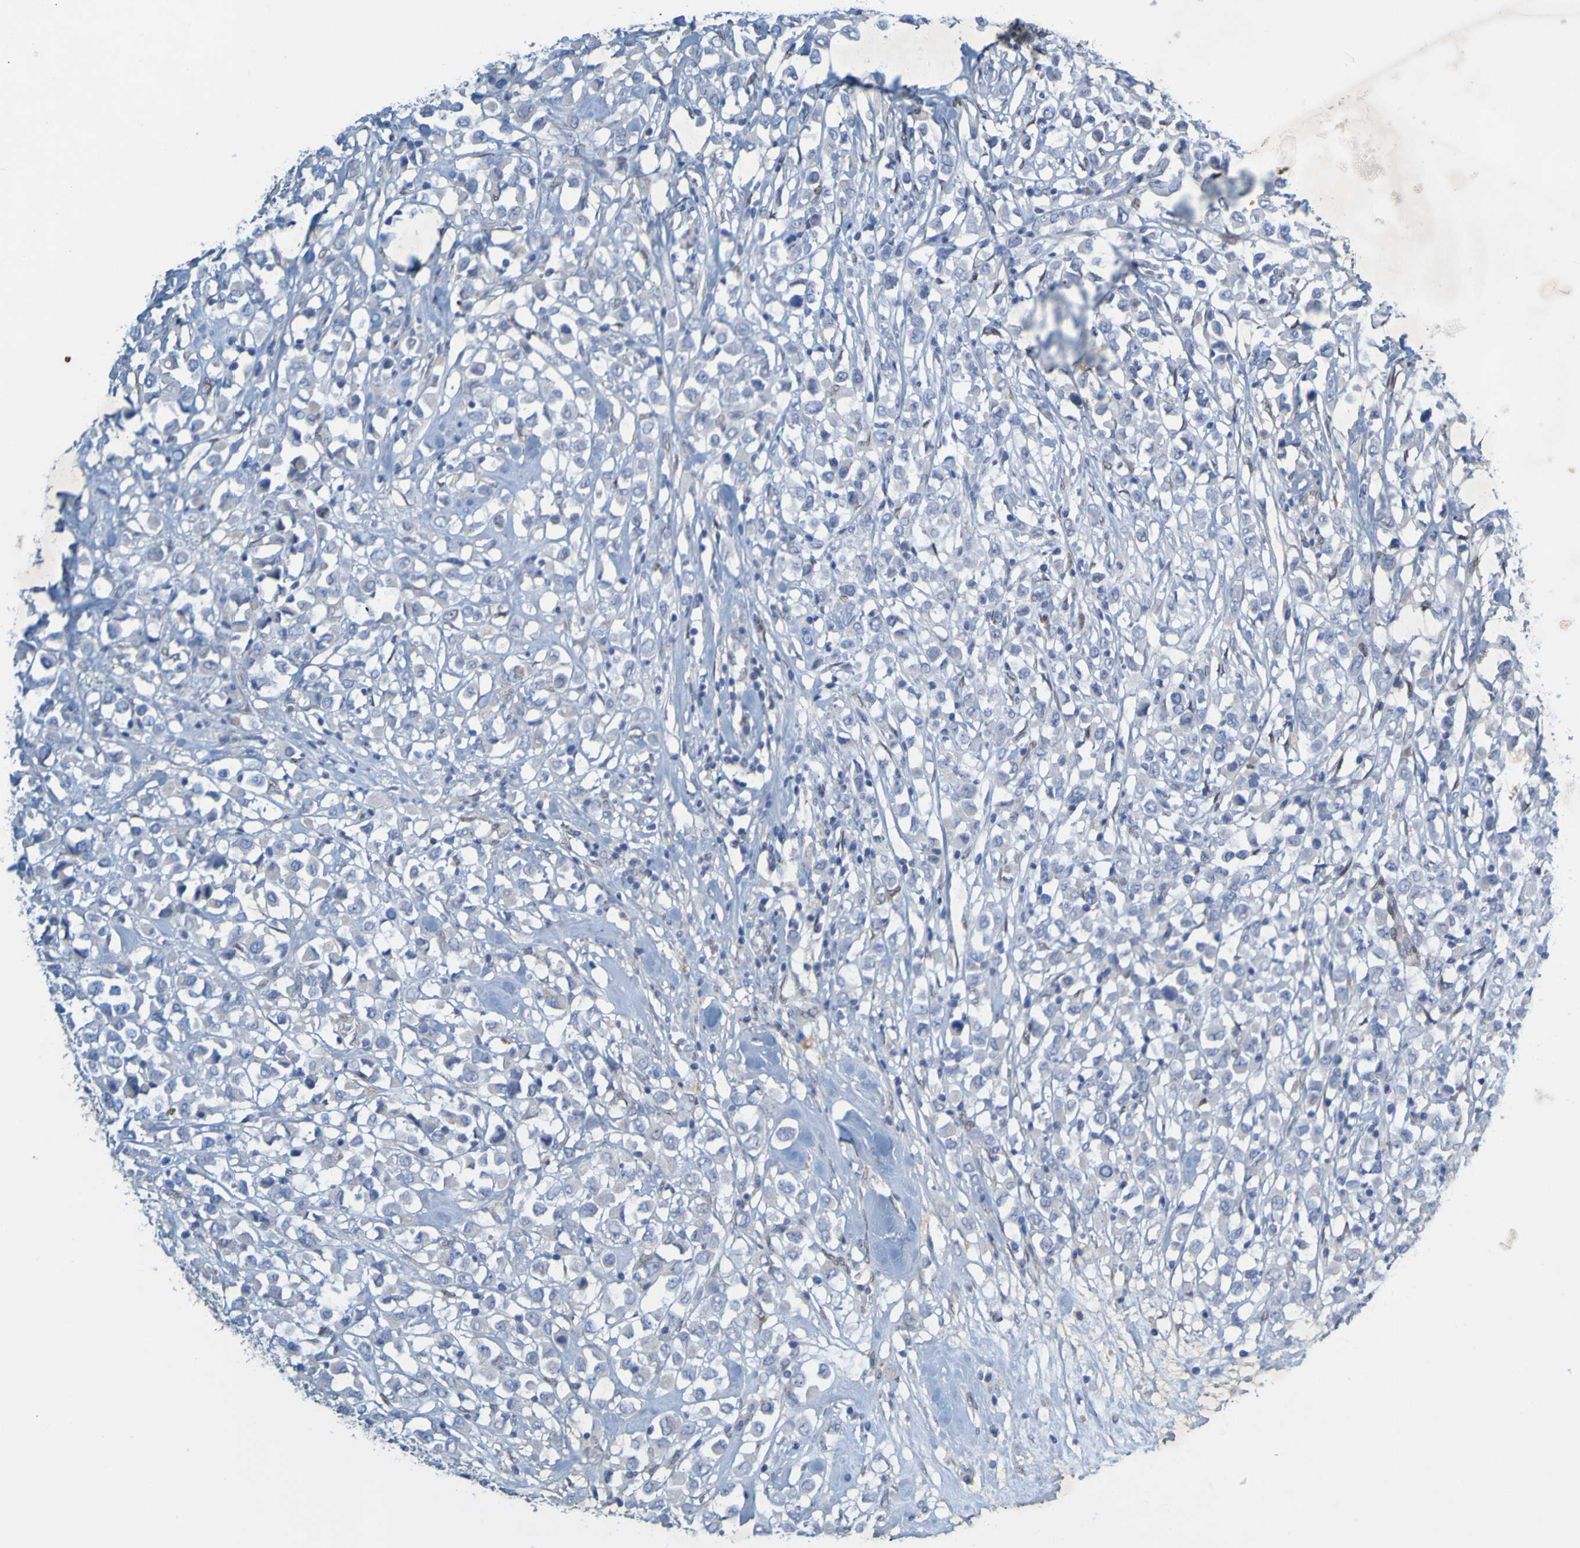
{"staining": {"intensity": "negative", "quantity": "none", "location": "none"}, "tissue": "breast cancer", "cell_type": "Tumor cells", "image_type": "cancer", "snomed": [{"axis": "morphology", "description": "Duct carcinoma"}, {"axis": "topography", "description": "Breast"}], "caption": "Immunohistochemistry photomicrograph of neoplastic tissue: human breast cancer (invasive ductal carcinoma) stained with DAB (3,3'-diaminobenzidine) reveals no significant protein expression in tumor cells. (DAB immunohistochemistry (IHC) visualized using brightfield microscopy, high magnification).", "gene": "MAG", "patient": {"sex": "female", "age": 61}}